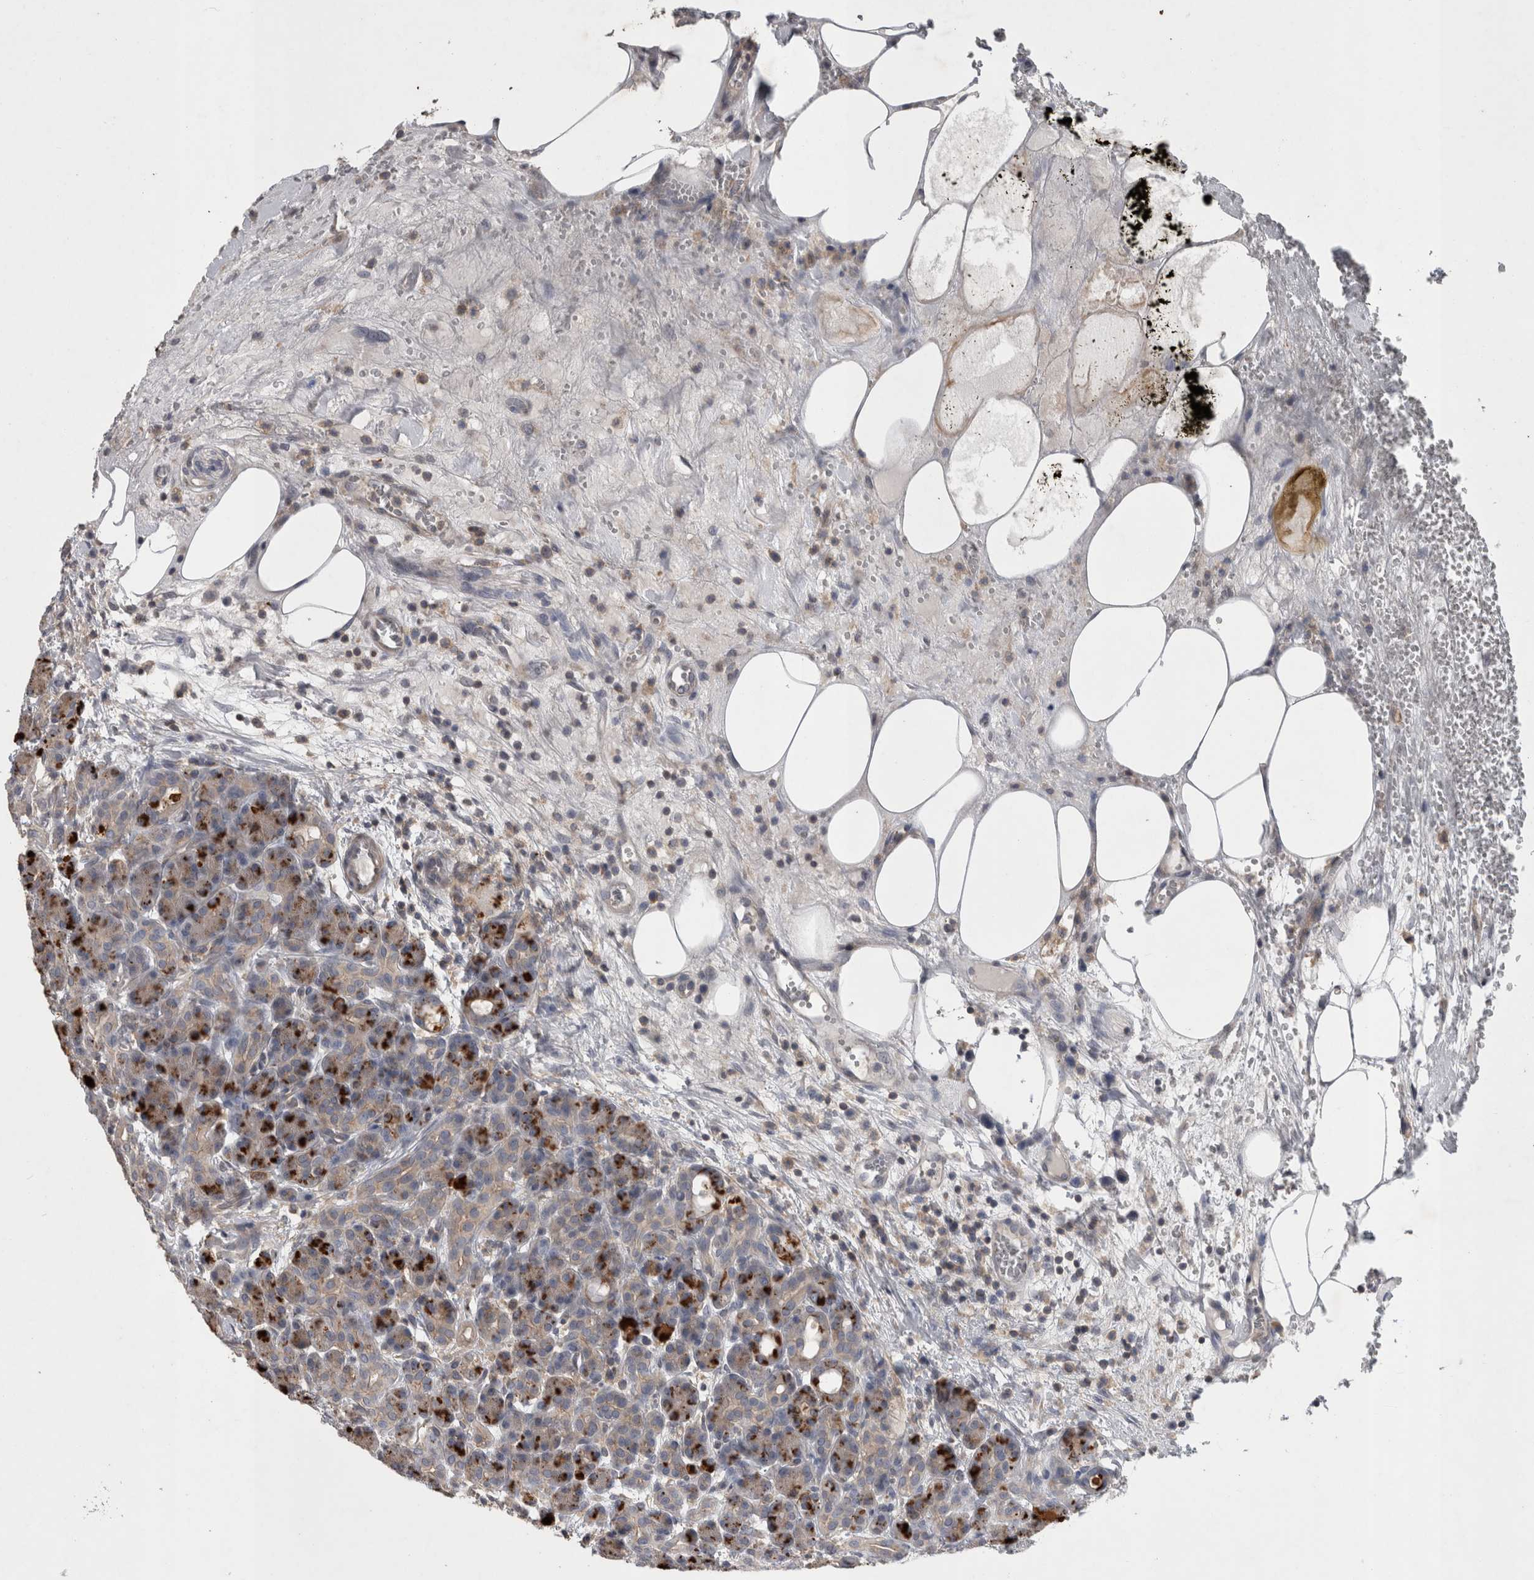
{"staining": {"intensity": "strong", "quantity": "<25%", "location": "cytoplasmic/membranous"}, "tissue": "pancreas", "cell_type": "Exocrine glandular cells", "image_type": "normal", "snomed": [{"axis": "morphology", "description": "Normal tissue, NOS"}, {"axis": "topography", "description": "Pancreas"}], "caption": "The image reveals a brown stain indicating the presence of a protein in the cytoplasmic/membranous of exocrine glandular cells in pancreas. (IHC, brightfield microscopy, high magnification).", "gene": "SPATA48", "patient": {"sex": "male", "age": 63}}